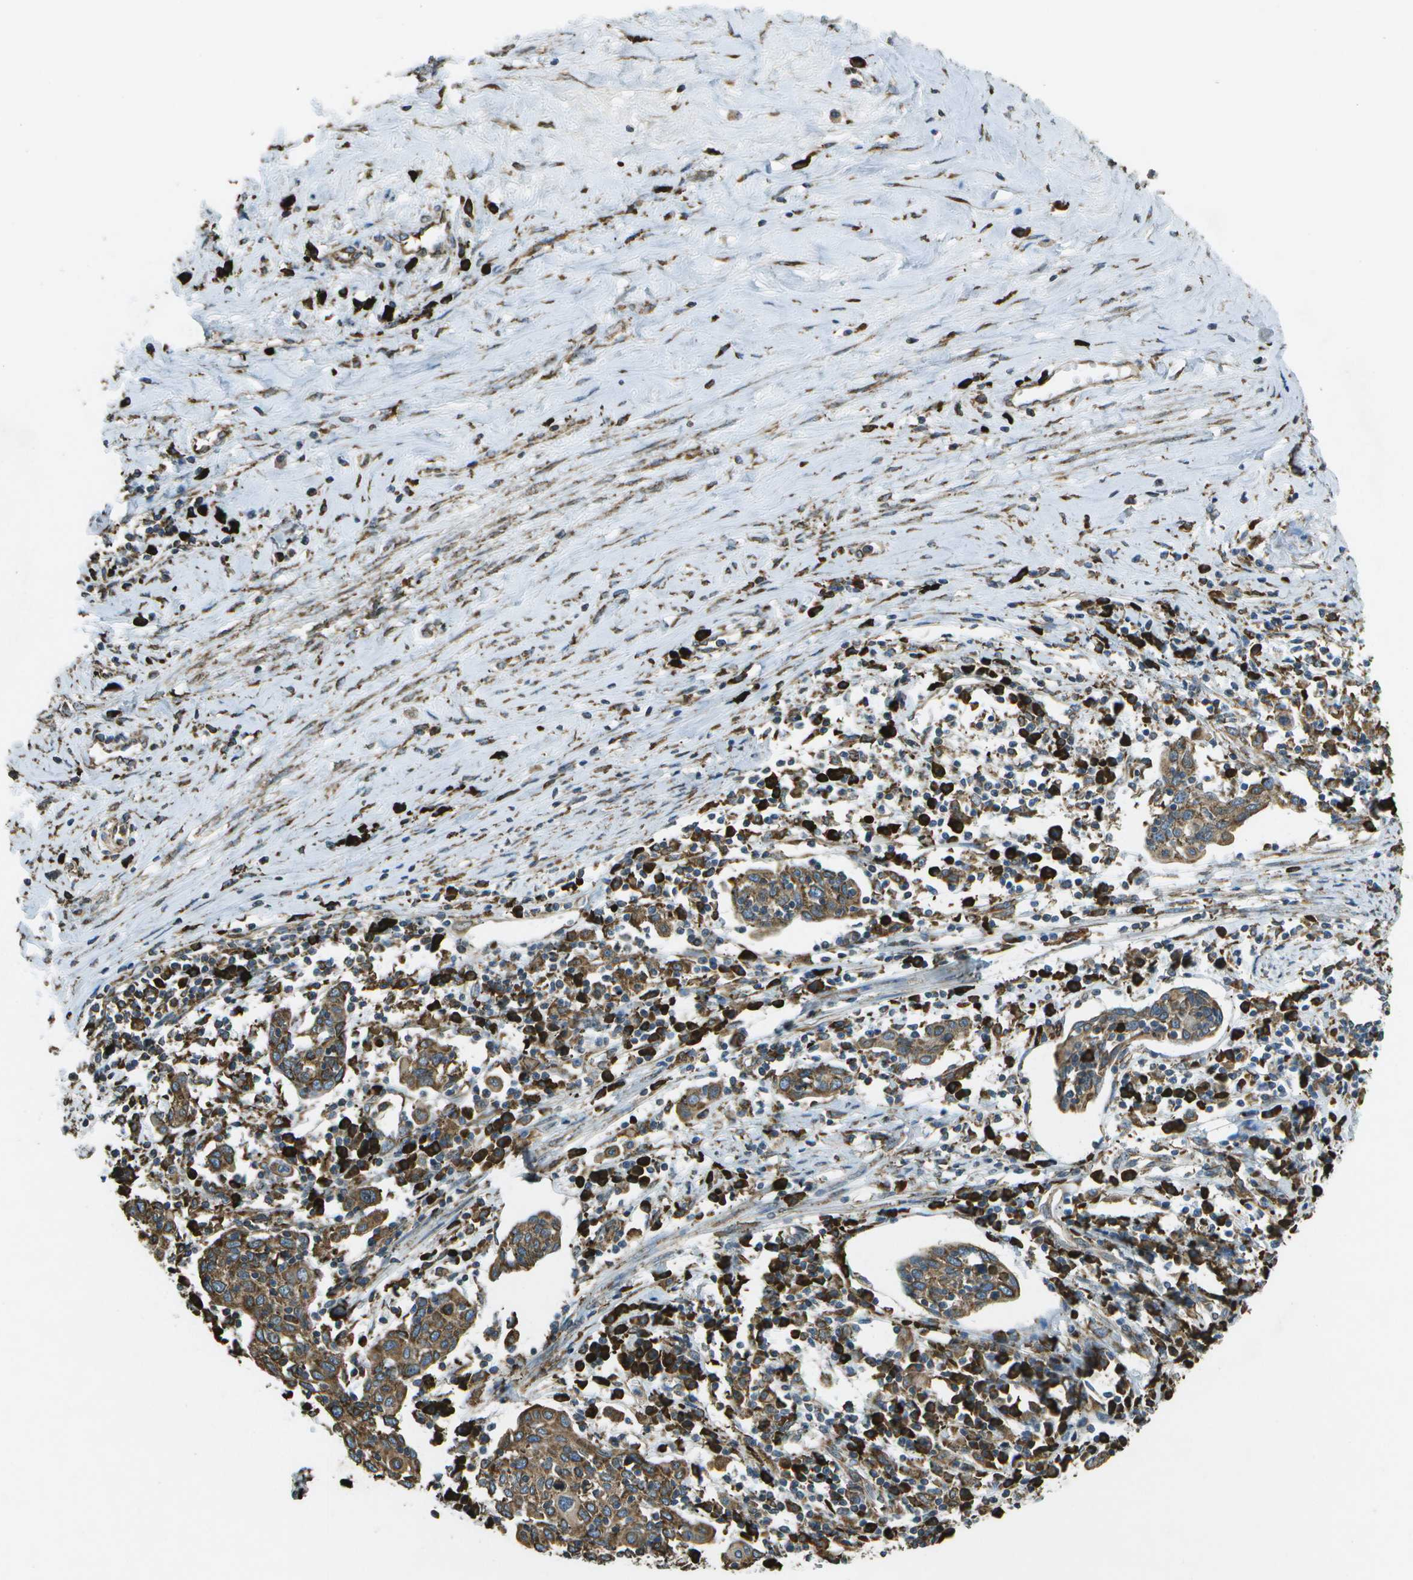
{"staining": {"intensity": "moderate", "quantity": ">75%", "location": "cytoplasmic/membranous"}, "tissue": "cervical cancer", "cell_type": "Tumor cells", "image_type": "cancer", "snomed": [{"axis": "morphology", "description": "Squamous cell carcinoma, NOS"}, {"axis": "topography", "description": "Cervix"}], "caption": "Squamous cell carcinoma (cervical) stained with DAB immunohistochemistry shows medium levels of moderate cytoplasmic/membranous expression in approximately >75% of tumor cells. (IHC, brightfield microscopy, high magnification).", "gene": "PDIA4", "patient": {"sex": "female", "age": 40}}